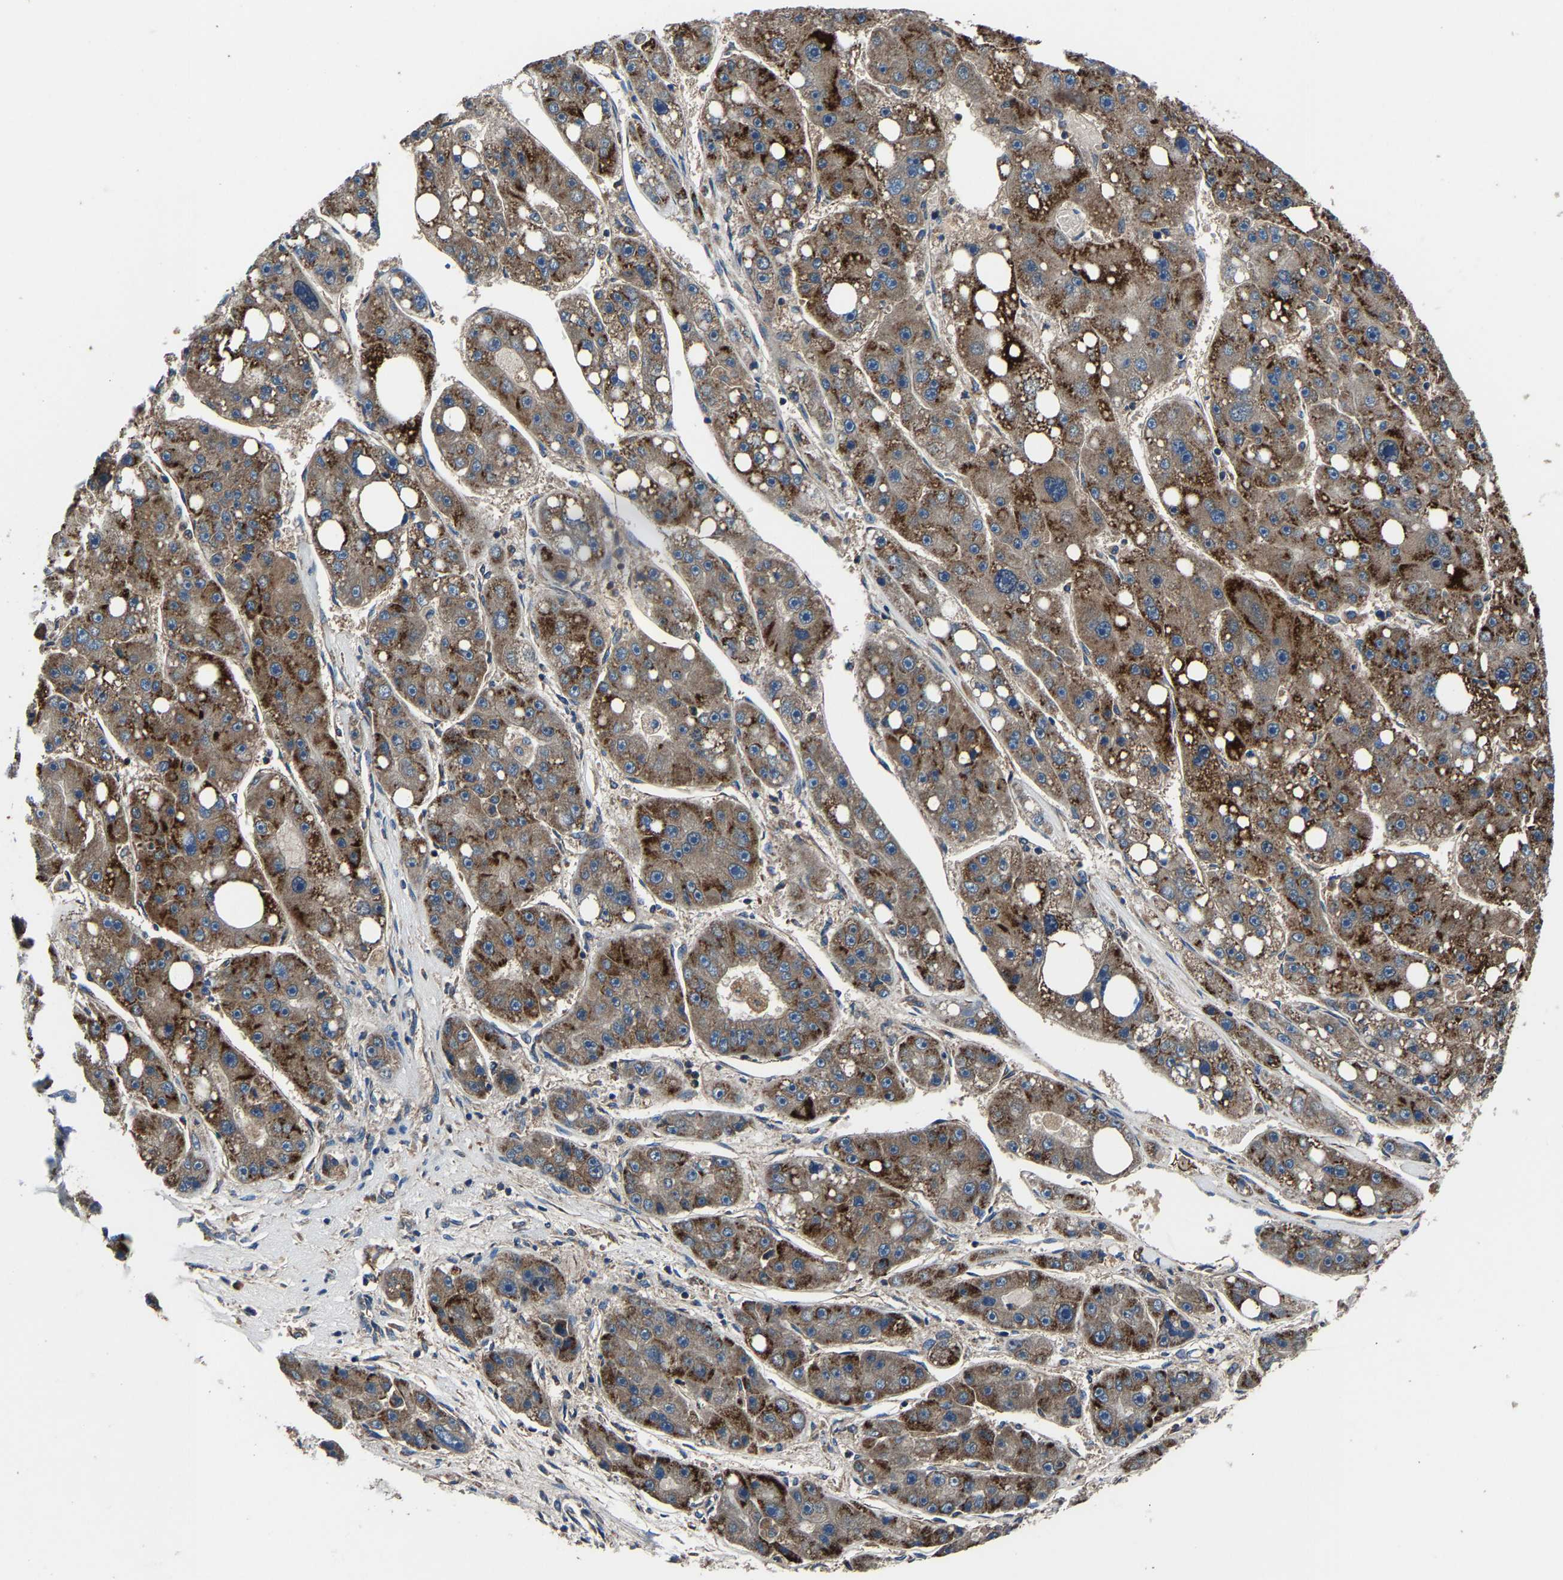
{"staining": {"intensity": "moderate", "quantity": ">75%", "location": "cytoplasmic/membranous"}, "tissue": "liver cancer", "cell_type": "Tumor cells", "image_type": "cancer", "snomed": [{"axis": "morphology", "description": "Carcinoma, Hepatocellular, NOS"}, {"axis": "topography", "description": "Liver"}], "caption": "This is a photomicrograph of immunohistochemistry (IHC) staining of liver cancer, which shows moderate positivity in the cytoplasmic/membranous of tumor cells.", "gene": "KIAA1958", "patient": {"sex": "female", "age": 61}}